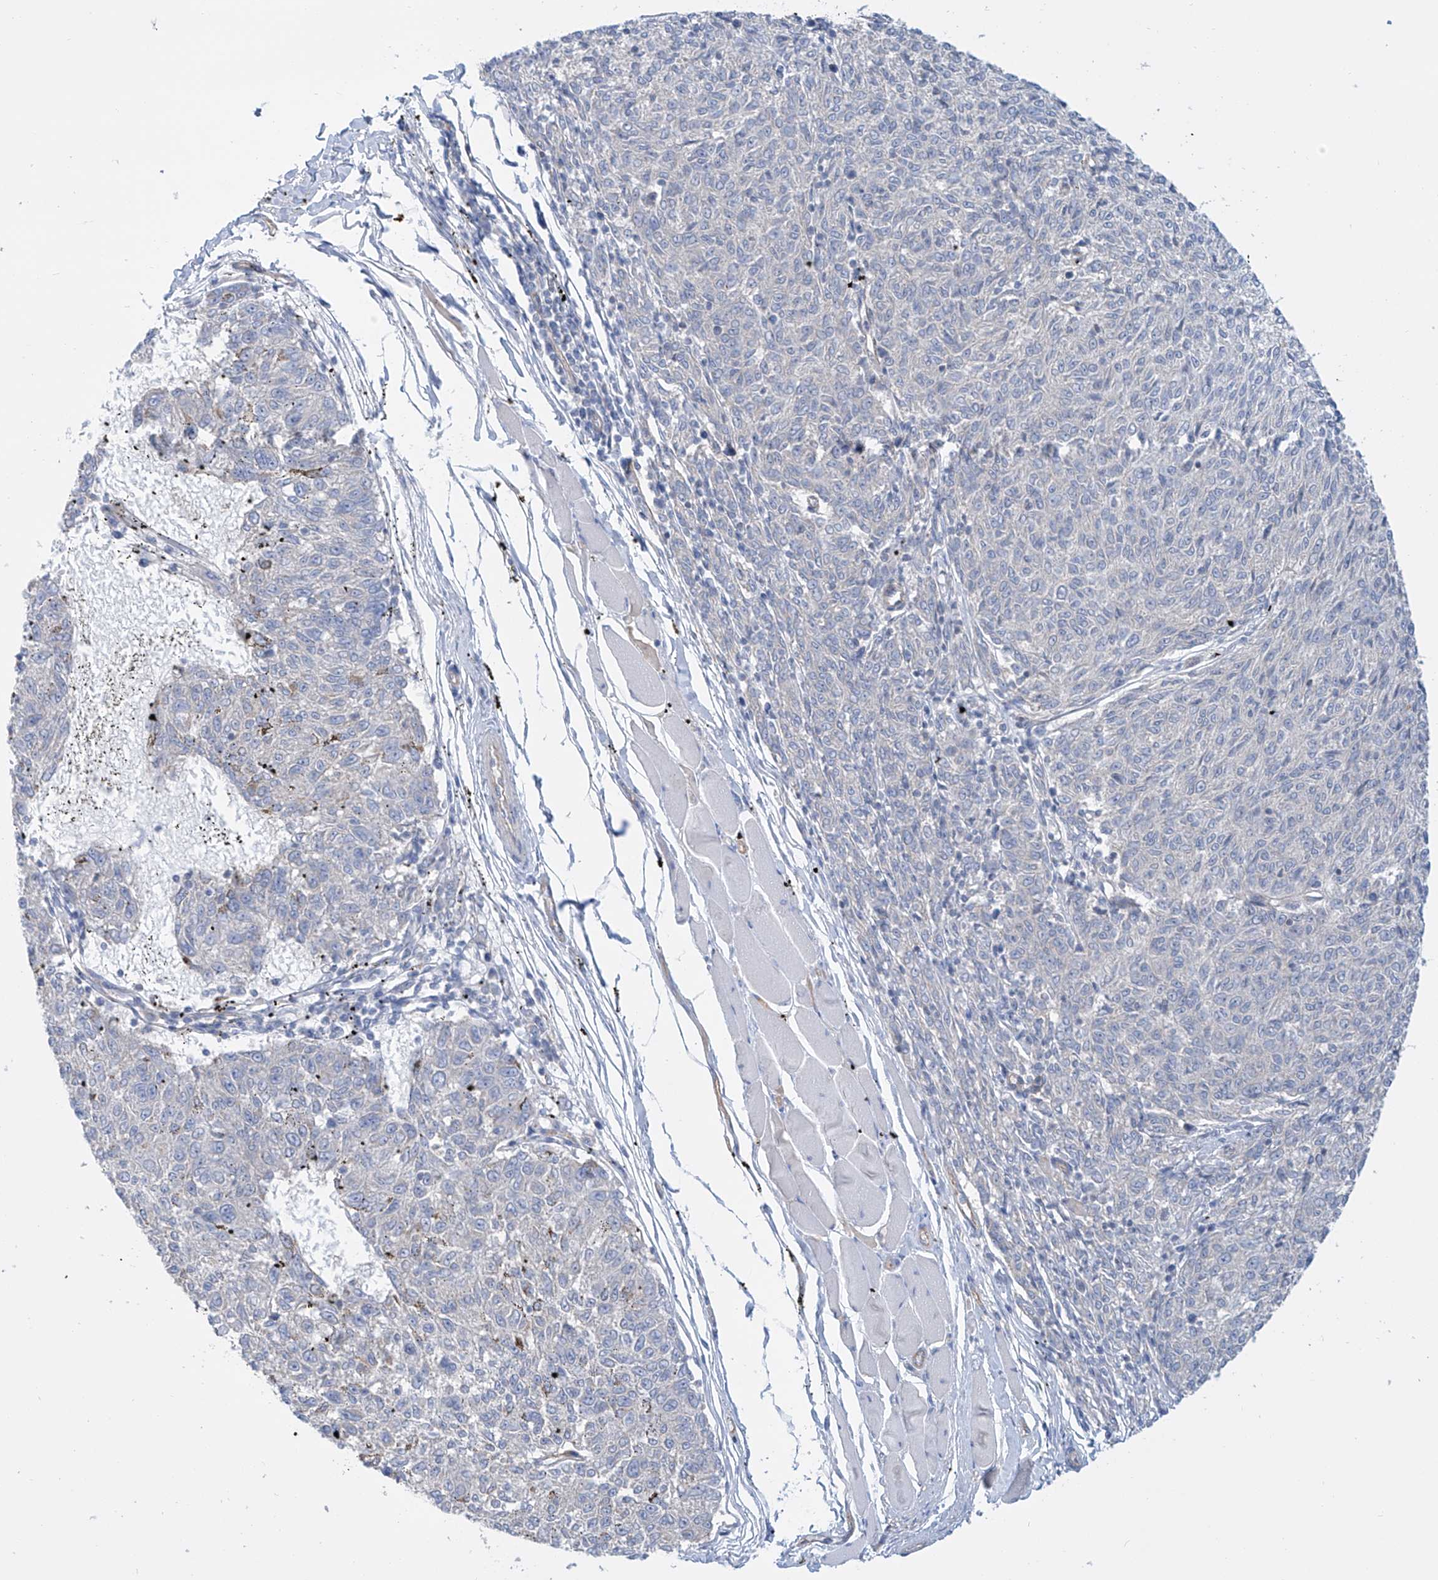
{"staining": {"intensity": "negative", "quantity": "none", "location": "none"}, "tissue": "melanoma", "cell_type": "Tumor cells", "image_type": "cancer", "snomed": [{"axis": "morphology", "description": "Malignant melanoma, NOS"}, {"axis": "topography", "description": "Skin"}], "caption": "Malignant melanoma was stained to show a protein in brown. There is no significant positivity in tumor cells.", "gene": "TMEM209", "patient": {"sex": "female", "age": 72}}